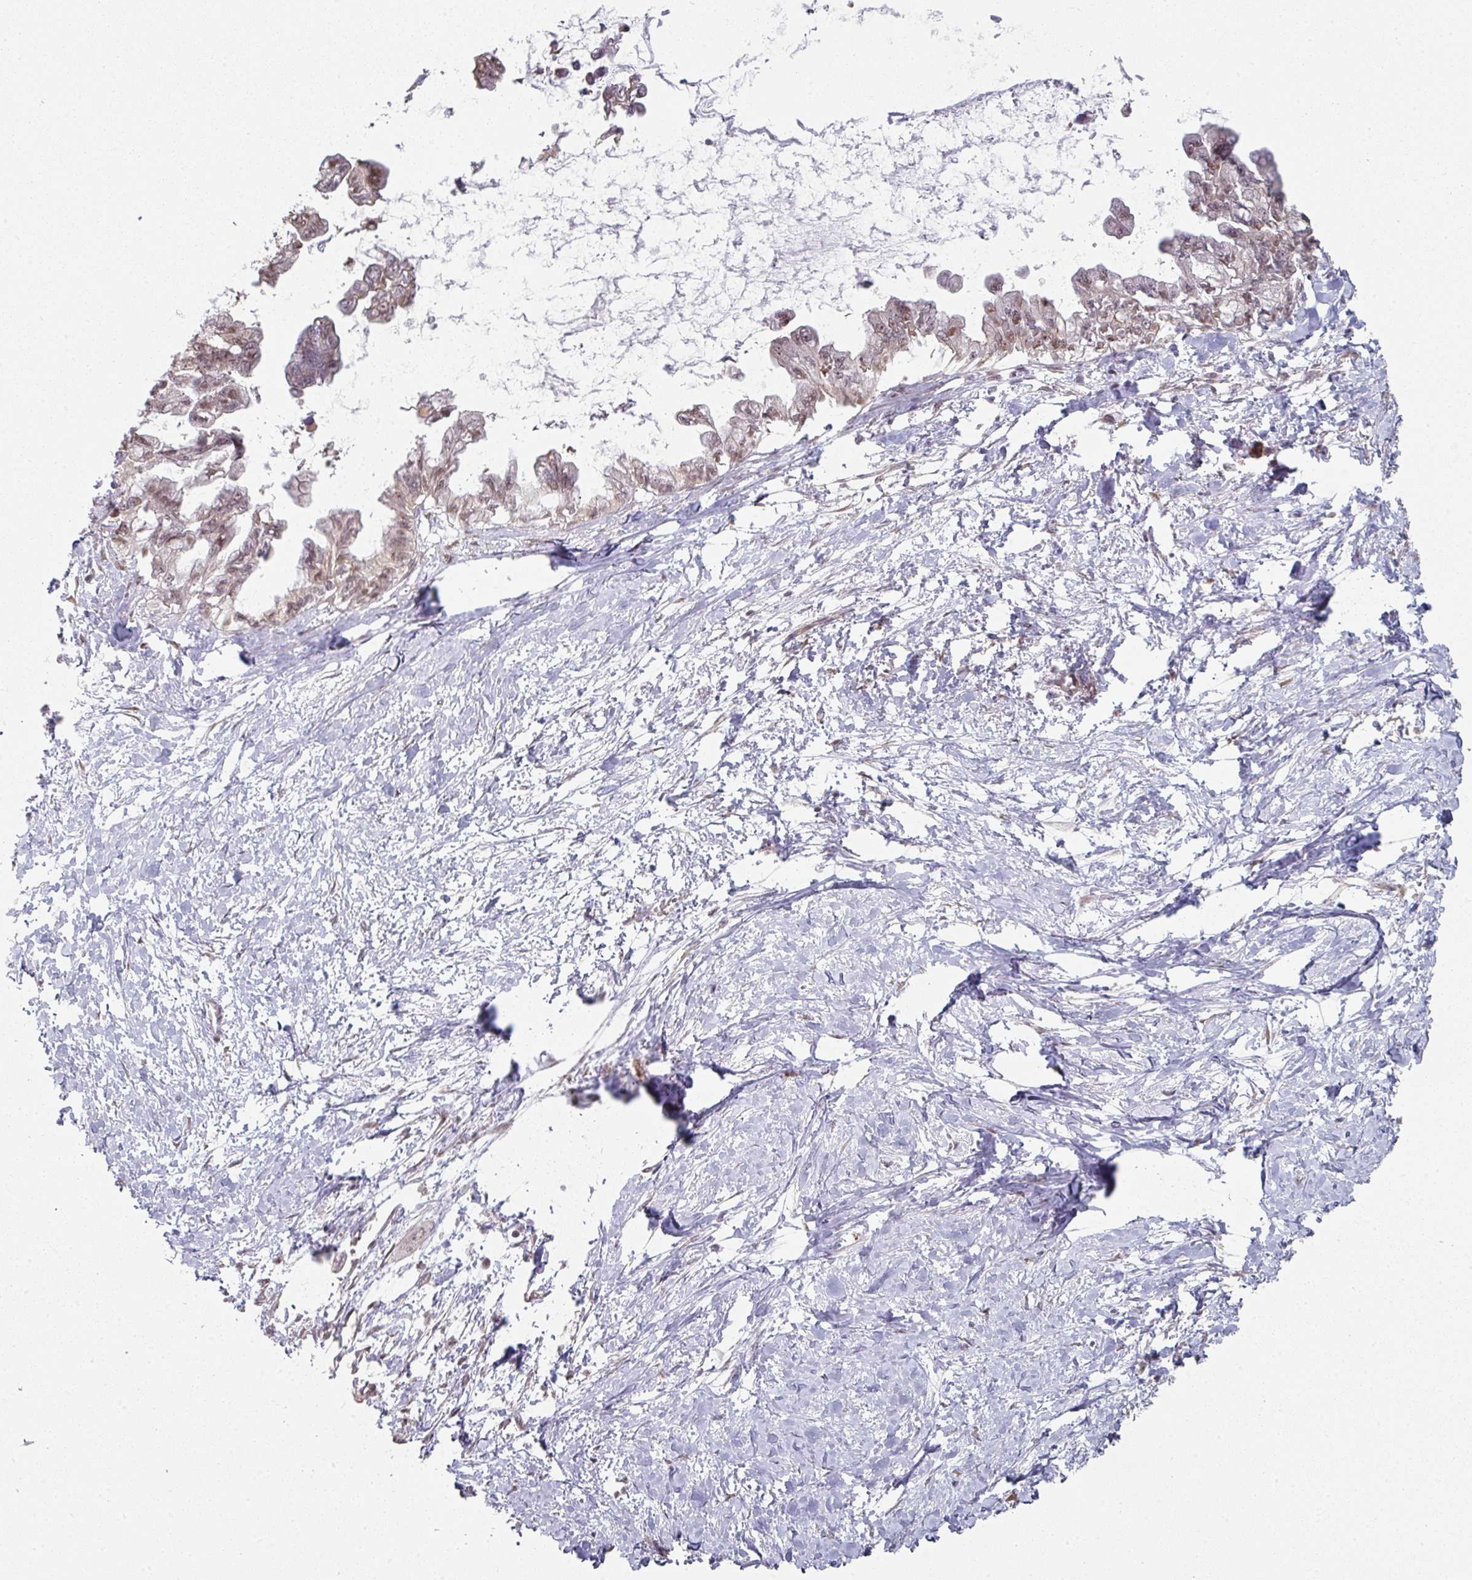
{"staining": {"intensity": "moderate", "quantity": "25%-75%", "location": "cytoplasmic/membranous,nuclear"}, "tissue": "pancreatic cancer", "cell_type": "Tumor cells", "image_type": "cancer", "snomed": [{"axis": "morphology", "description": "Adenocarcinoma, NOS"}, {"axis": "topography", "description": "Pancreas"}], "caption": "Adenocarcinoma (pancreatic) stained with a protein marker demonstrates moderate staining in tumor cells.", "gene": "PSME3IP1", "patient": {"sex": "male", "age": 61}}